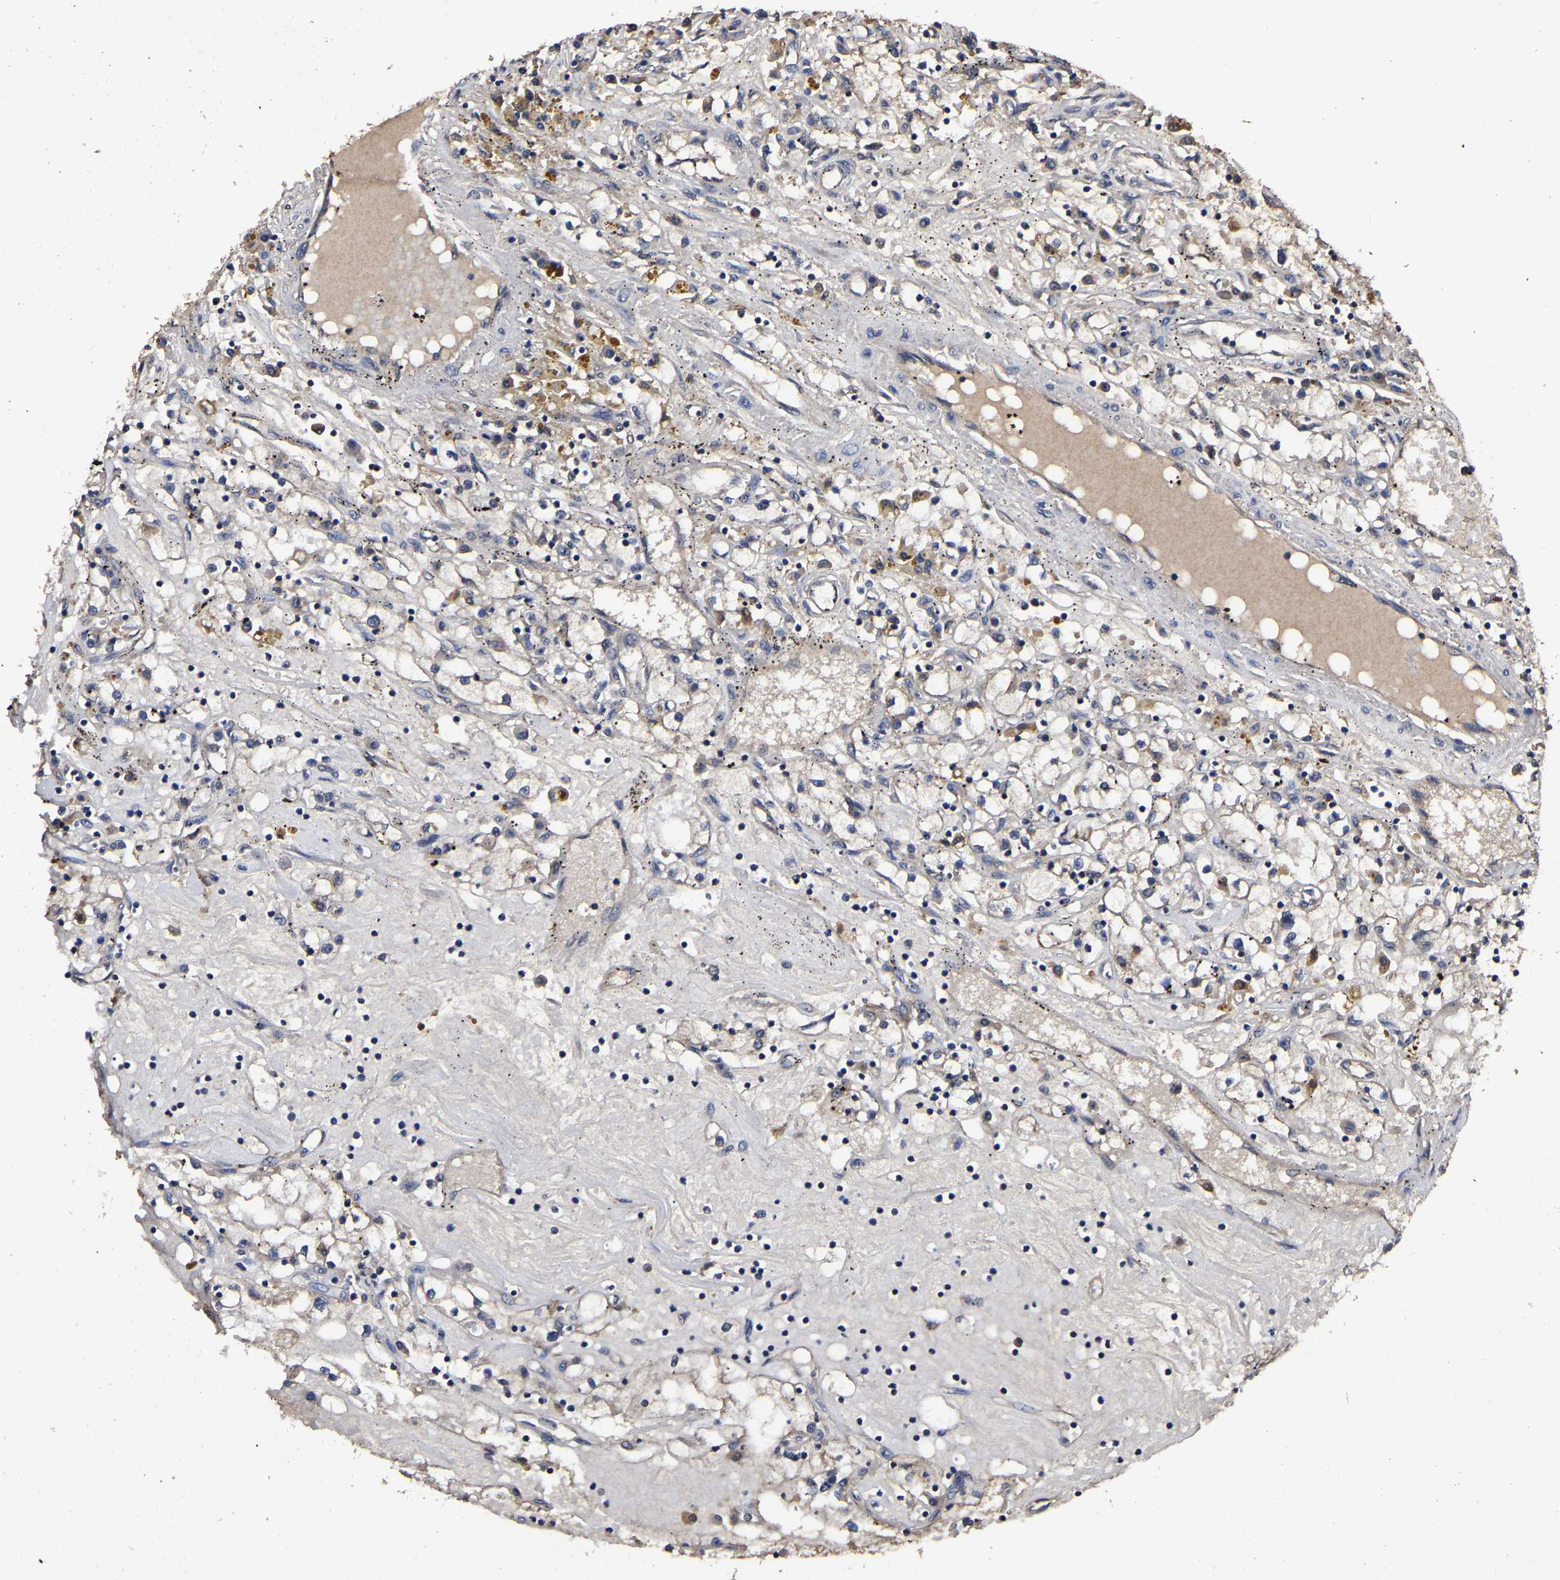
{"staining": {"intensity": "weak", "quantity": "<25%", "location": "cytoplasmic/membranous"}, "tissue": "renal cancer", "cell_type": "Tumor cells", "image_type": "cancer", "snomed": [{"axis": "morphology", "description": "Adenocarcinoma, NOS"}, {"axis": "topography", "description": "Kidney"}], "caption": "IHC histopathology image of renal cancer stained for a protein (brown), which reveals no staining in tumor cells.", "gene": "STK32C", "patient": {"sex": "male", "age": 56}}